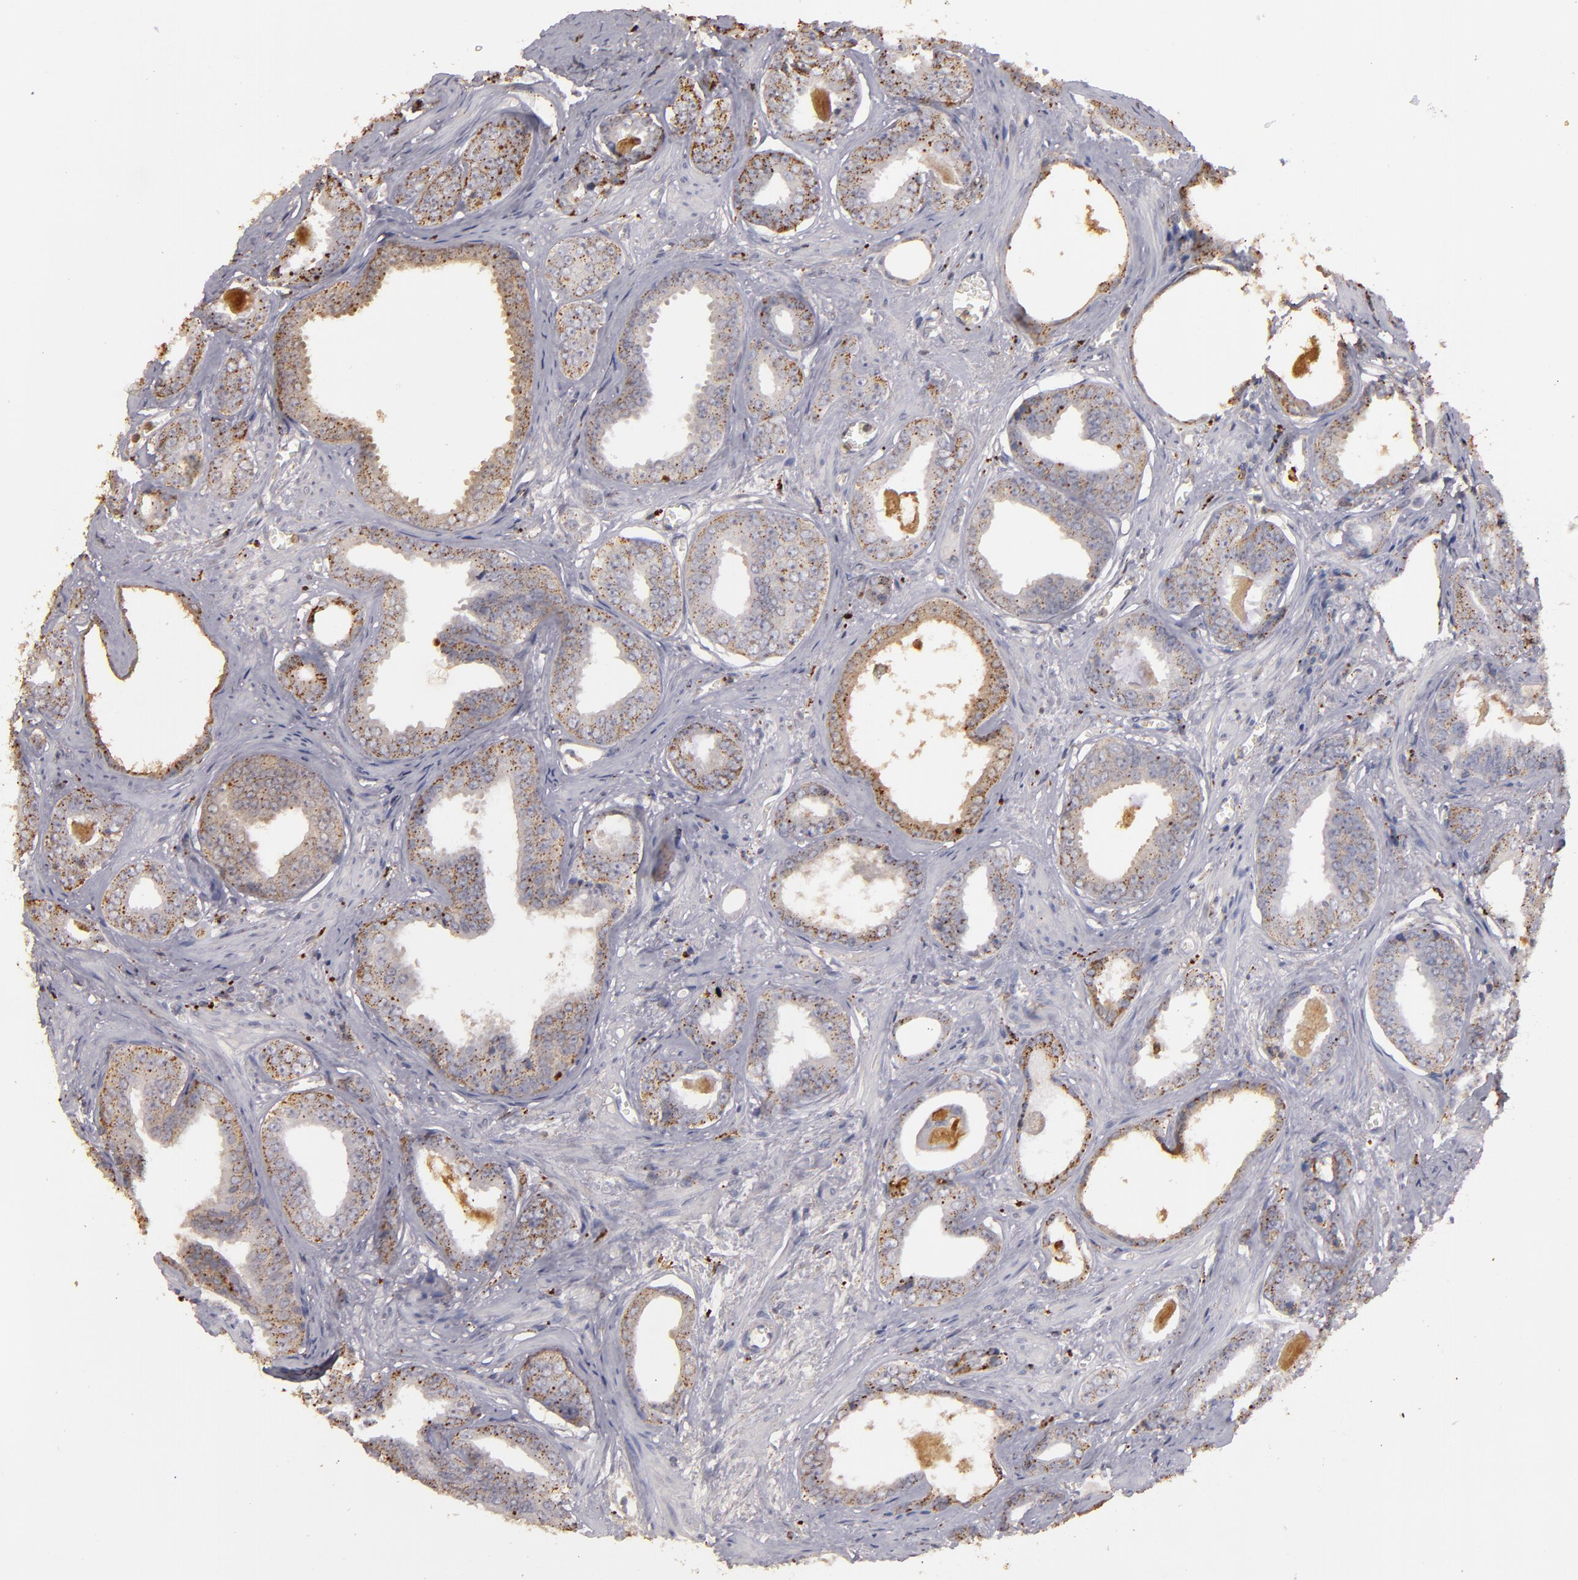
{"staining": {"intensity": "moderate", "quantity": "25%-75%", "location": "cytoplasmic/membranous"}, "tissue": "prostate cancer", "cell_type": "Tumor cells", "image_type": "cancer", "snomed": [{"axis": "morphology", "description": "Adenocarcinoma, Medium grade"}, {"axis": "topography", "description": "Prostate"}], "caption": "Approximately 25%-75% of tumor cells in human medium-grade adenocarcinoma (prostate) show moderate cytoplasmic/membranous protein staining as visualized by brown immunohistochemical staining.", "gene": "TRAF1", "patient": {"sex": "male", "age": 79}}